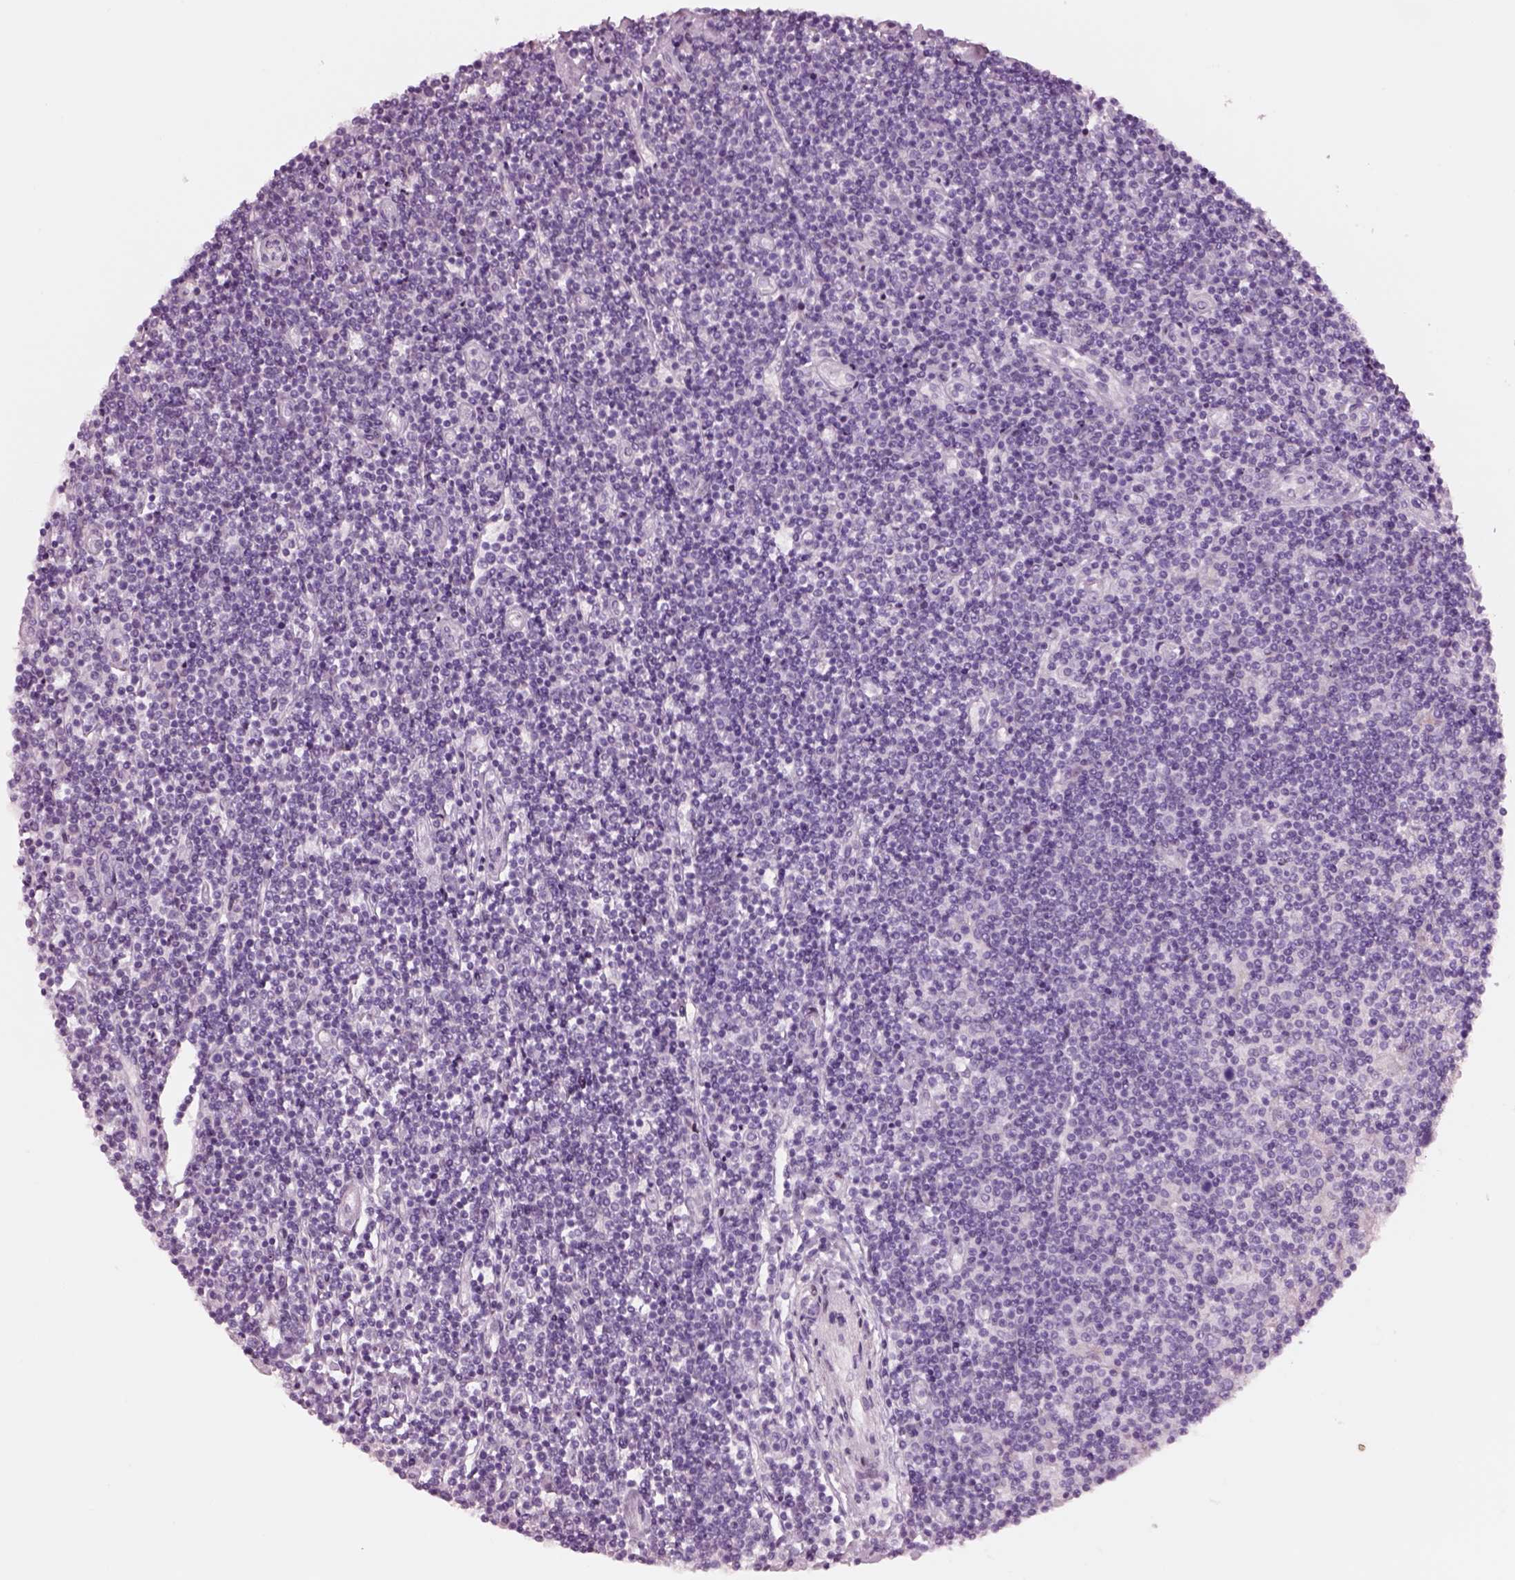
{"staining": {"intensity": "negative", "quantity": "none", "location": "none"}, "tissue": "lymphoma", "cell_type": "Tumor cells", "image_type": "cancer", "snomed": [{"axis": "morphology", "description": "Hodgkin's disease, NOS"}, {"axis": "topography", "description": "Lymph node"}], "caption": "The image displays no staining of tumor cells in Hodgkin's disease. (Stains: DAB (3,3'-diaminobenzidine) immunohistochemistry with hematoxylin counter stain, Microscopy: brightfield microscopy at high magnification).", "gene": "NMRK2", "patient": {"sex": "male", "age": 40}}